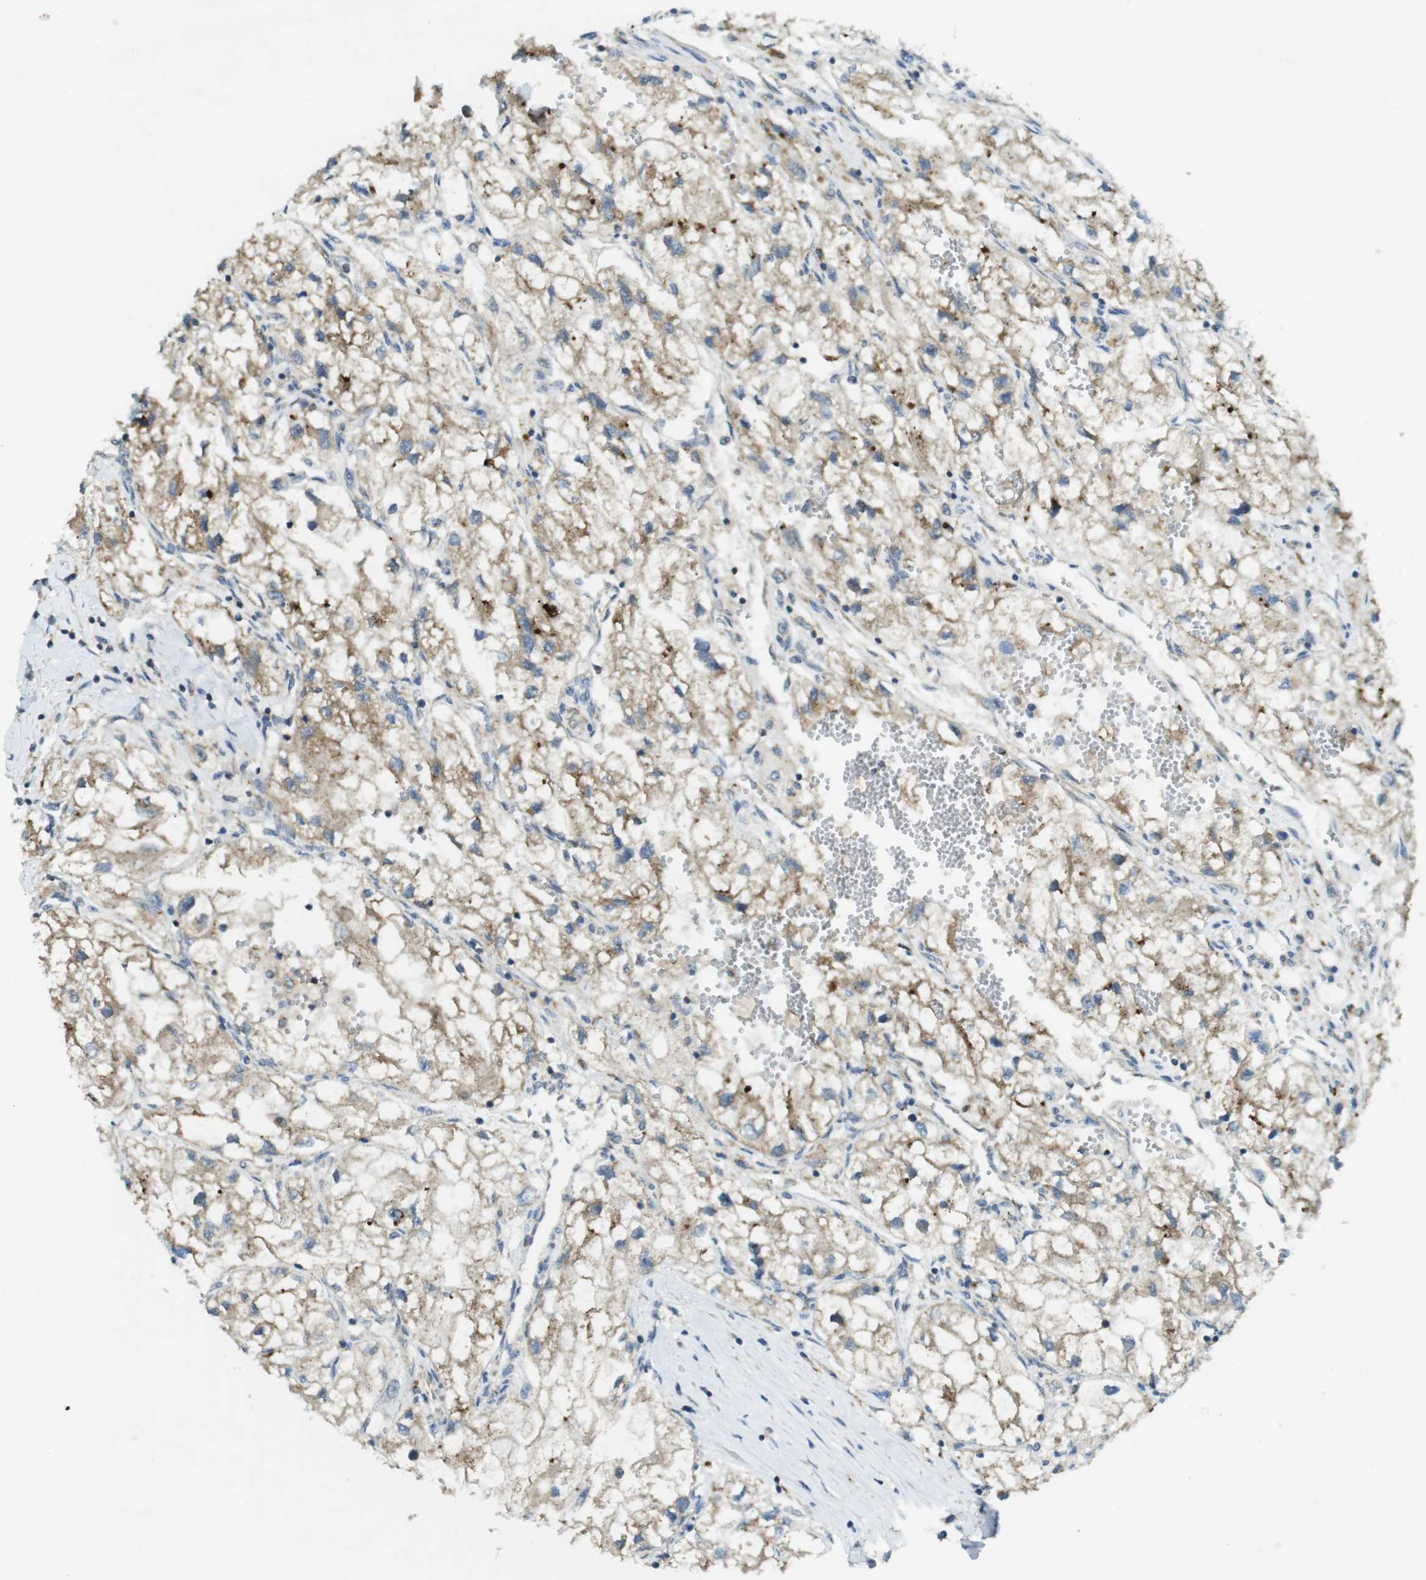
{"staining": {"intensity": "weak", "quantity": ">75%", "location": "cytoplasmic/membranous"}, "tissue": "renal cancer", "cell_type": "Tumor cells", "image_type": "cancer", "snomed": [{"axis": "morphology", "description": "Adenocarcinoma, NOS"}, {"axis": "topography", "description": "Kidney"}], "caption": "Immunohistochemistry (IHC) staining of renal cancer, which exhibits low levels of weak cytoplasmic/membranous expression in approximately >75% of tumor cells indicating weak cytoplasmic/membranous protein expression. The staining was performed using DAB (3,3'-diaminobenzidine) (brown) for protein detection and nuclei were counterstained in hematoxylin (blue).", "gene": "BRI3BP", "patient": {"sex": "female", "age": 70}}